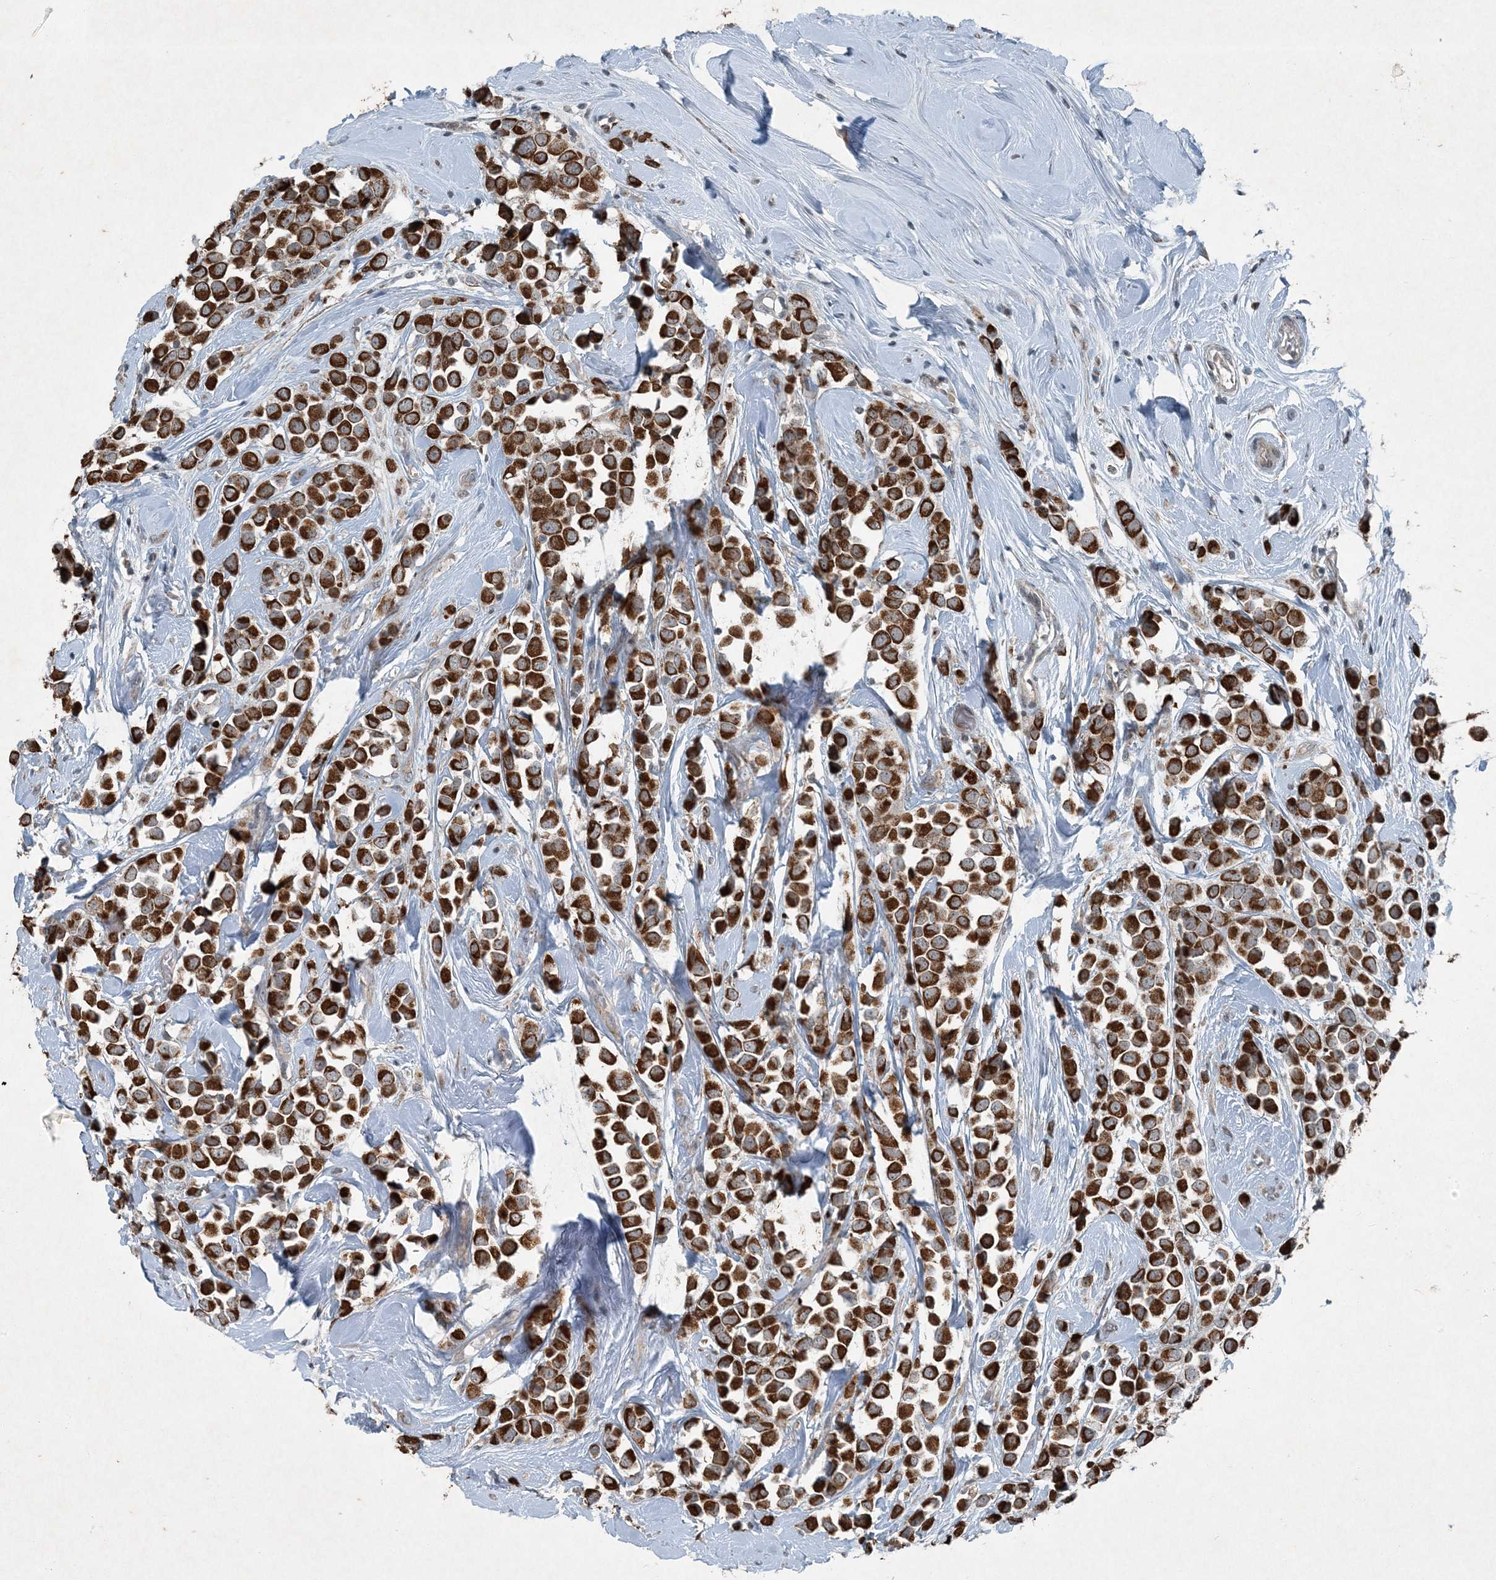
{"staining": {"intensity": "strong", "quantity": ">75%", "location": "cytoplasmic/membranous"}, "tissue": "breast cancer", "cell_type": "Tumor cells", "image_type": "cancer", "snomed": [{"axis": "morphology", "description": "Duct carcinoma"}, {"axis": "topography", "description": "Breast"}], "caption": "Intraductal carcinoma (breast) stained with immunohistochemistry (IHC) shows strong cytoplasmic/membranous expression in about >75% of tumor cells.", "gene": "PC", "patient": {"sex": "female", "age": 61}}